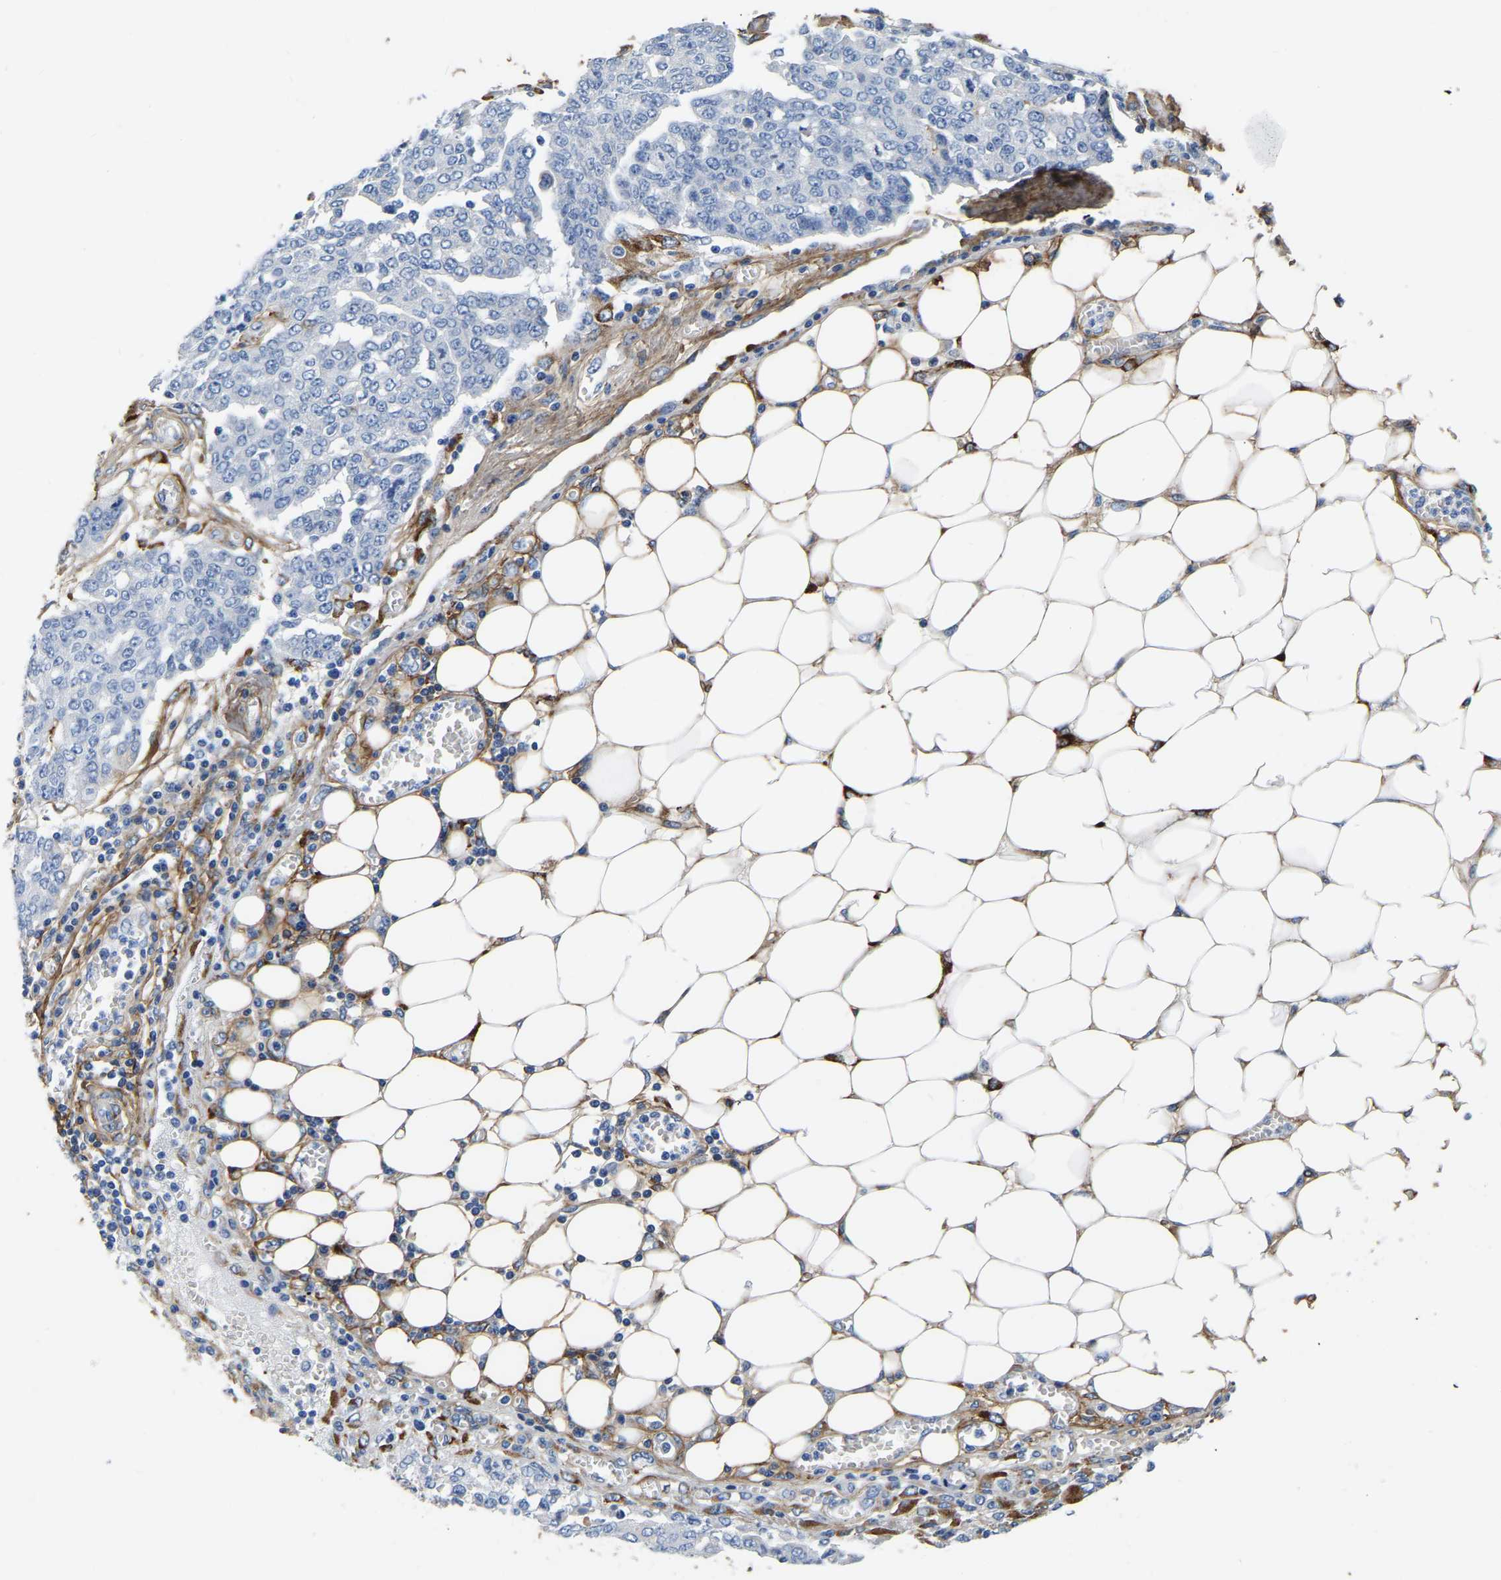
{"staining": {"intensity": "negative", "quantity": "none", "location": "none"}, "tissue": "ovarian cancer", "cell_type": "Tumor cells", "image_type": "cancer", "snomed": [{"axis": "morphology", "description": "Cystadenocarcinoma, serous, NOS"}, {"axis": "topography", "description": "Soft tissue"}, {"axis": "topography", "description": "Ovary"}], "caption": "Protein analysis of ovarian cancer (serous cystadenocarcinoma) displays no significant staining in tumor cells.", "gene": "COL6A1", "patient": {"sex": "female", "age": 57}}